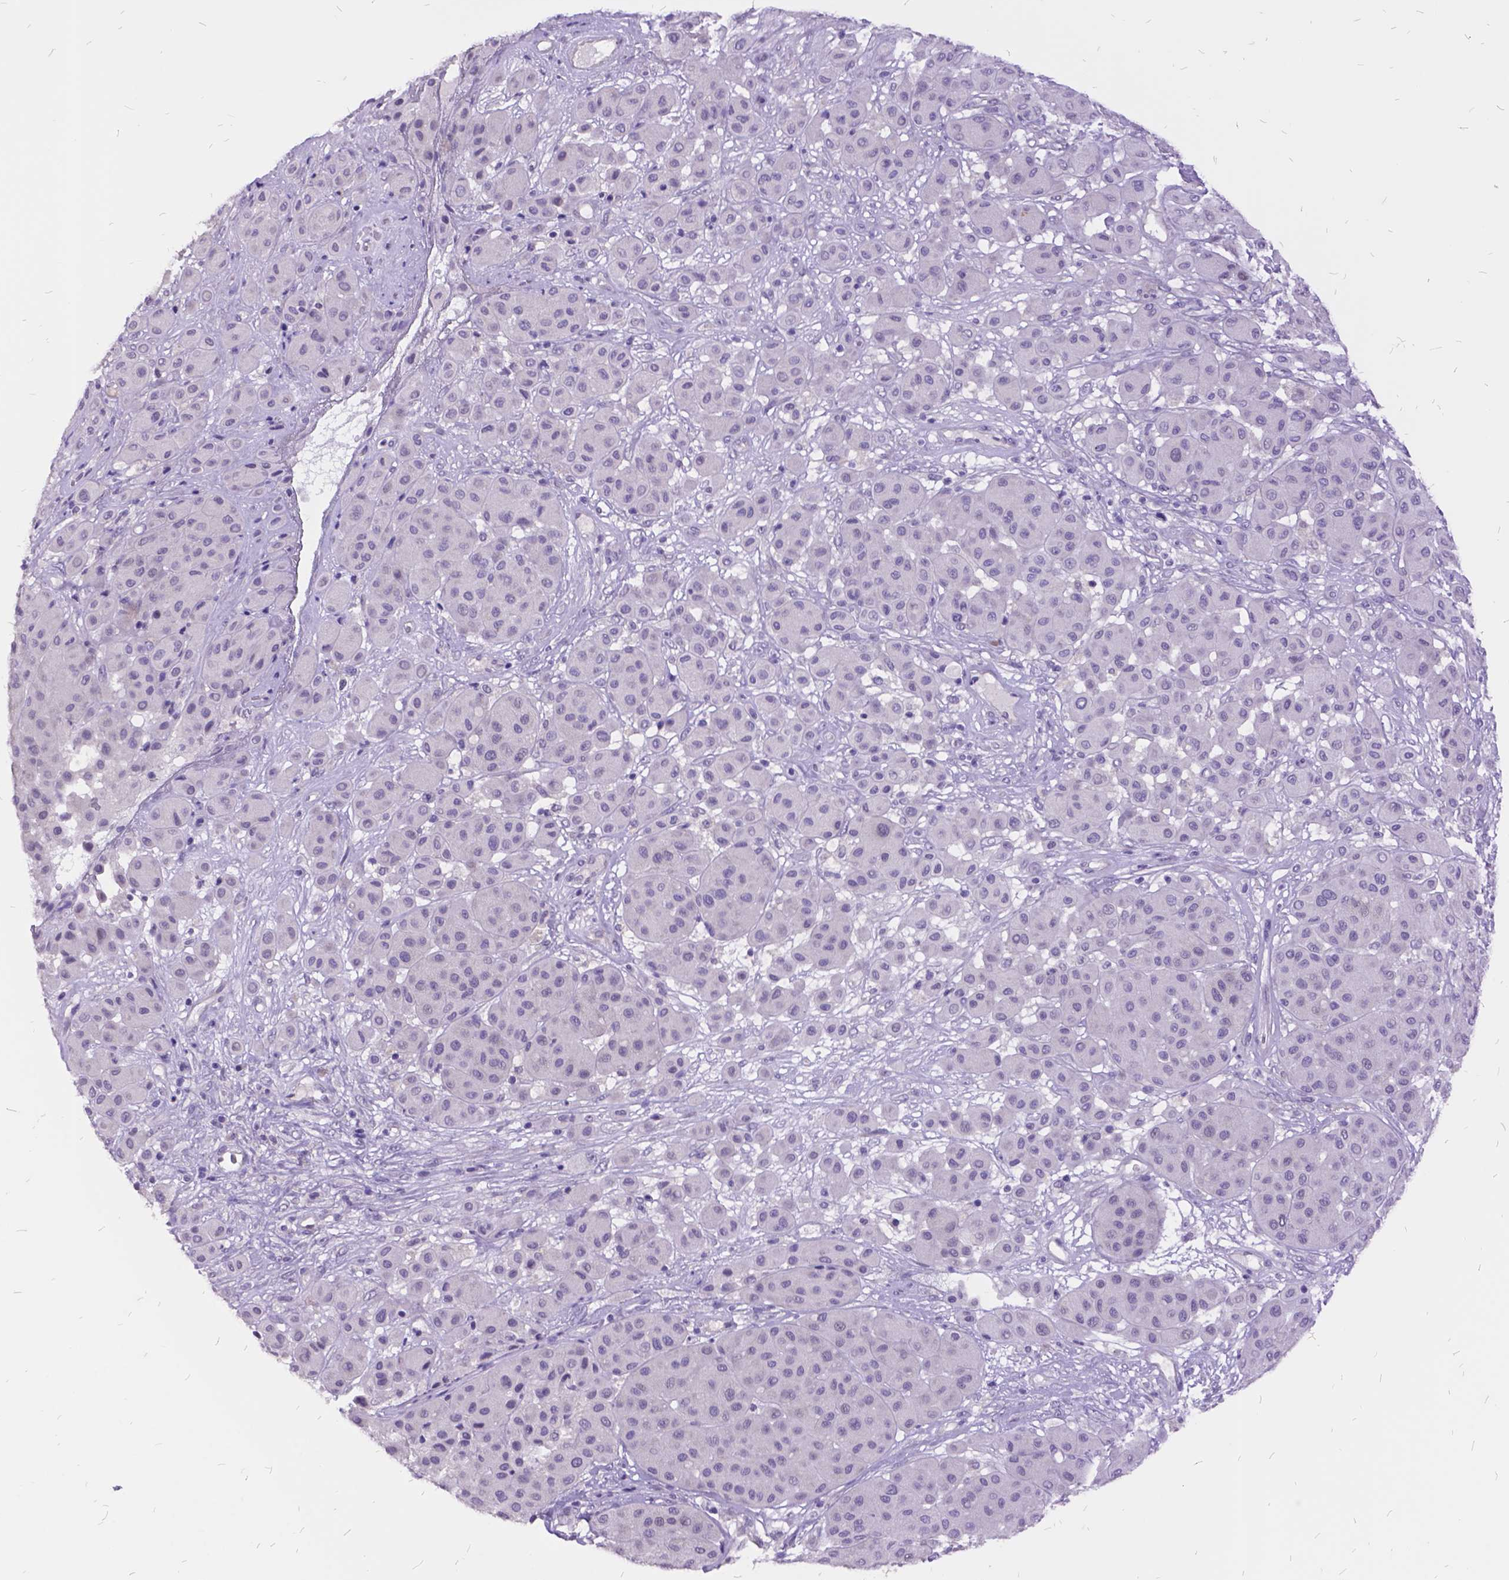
{"staining": {"intensity": "negative", "quantity": "none", "location": "none"}, "tissue": "melanoma", "cell_type": "Tumor cells", "image_type": "cancer", "snomed": [{"axis": "morphology", "description": "Malignant melanoma, Metastatic site"}, {"axis": "topography", "description": "Smooth muscle"}], "caption": "The micrograph shows no significant expression in tumor cells of malignant melanoma (metastatic site). Nuclei are stained in blue.", "gene": "ITGB6", "patient": {"sex": "male", "age": 41}}